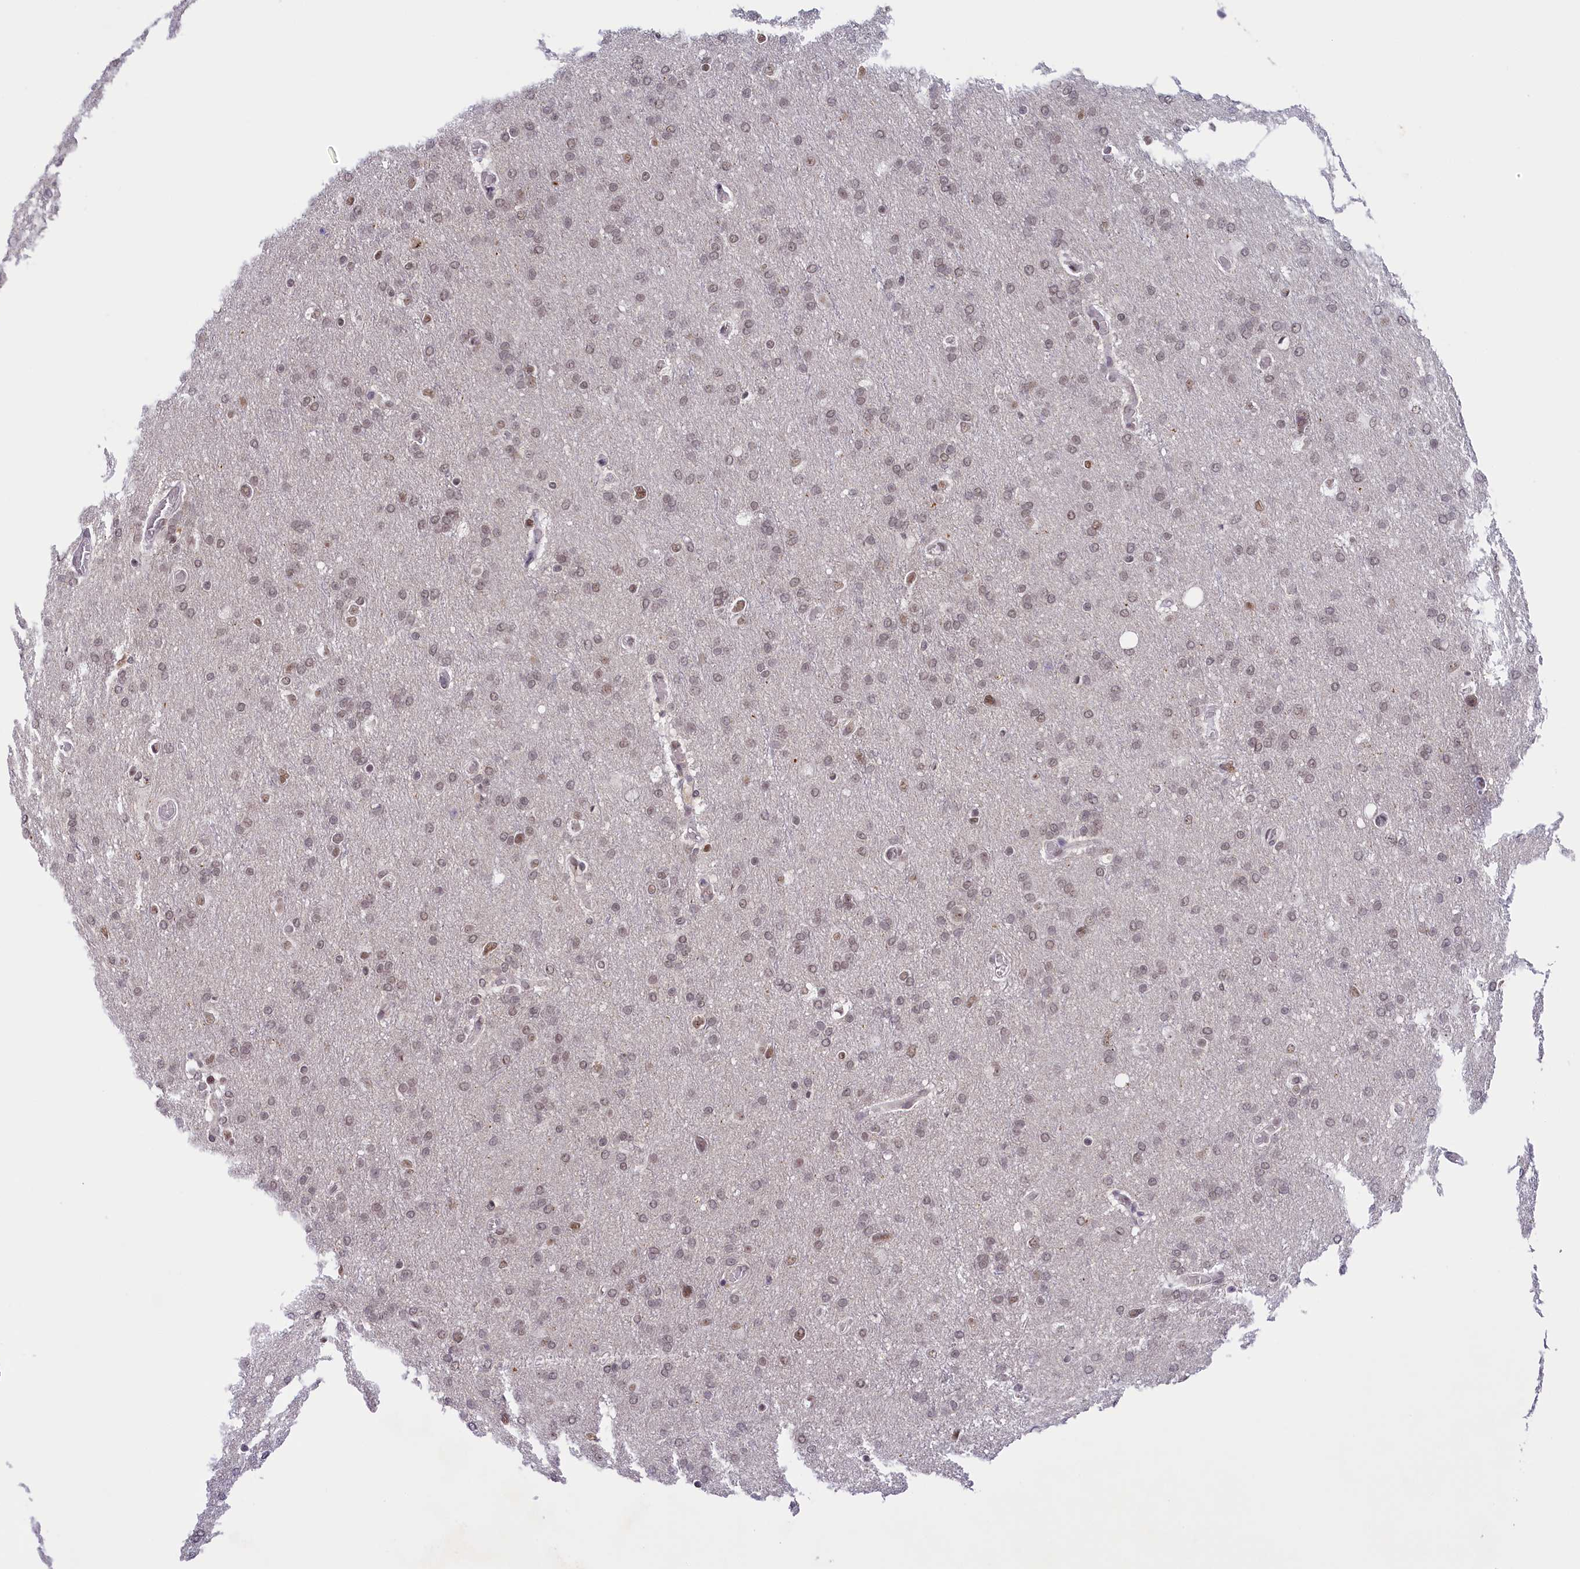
{"staining": {"intensity": "weak", "quantity": "25%-75%", "location": "nuclear"}, "tissue": "glioma", "cell_type": "Tumor cells", "image_type": "cancer", "snomed": [{"axis": "morphology", "description": "Glioma, malignant, High grade"}, {"axis": "topography", "description": "Cerebral cortex"}], "caption": "Immunohistochemical staining of human glioma exhibits weak nuclear protein positivity in about 25%-75% of tumor cells.", "gene": "SEC31B", "patient": {"sex": "female", "age": 36}}